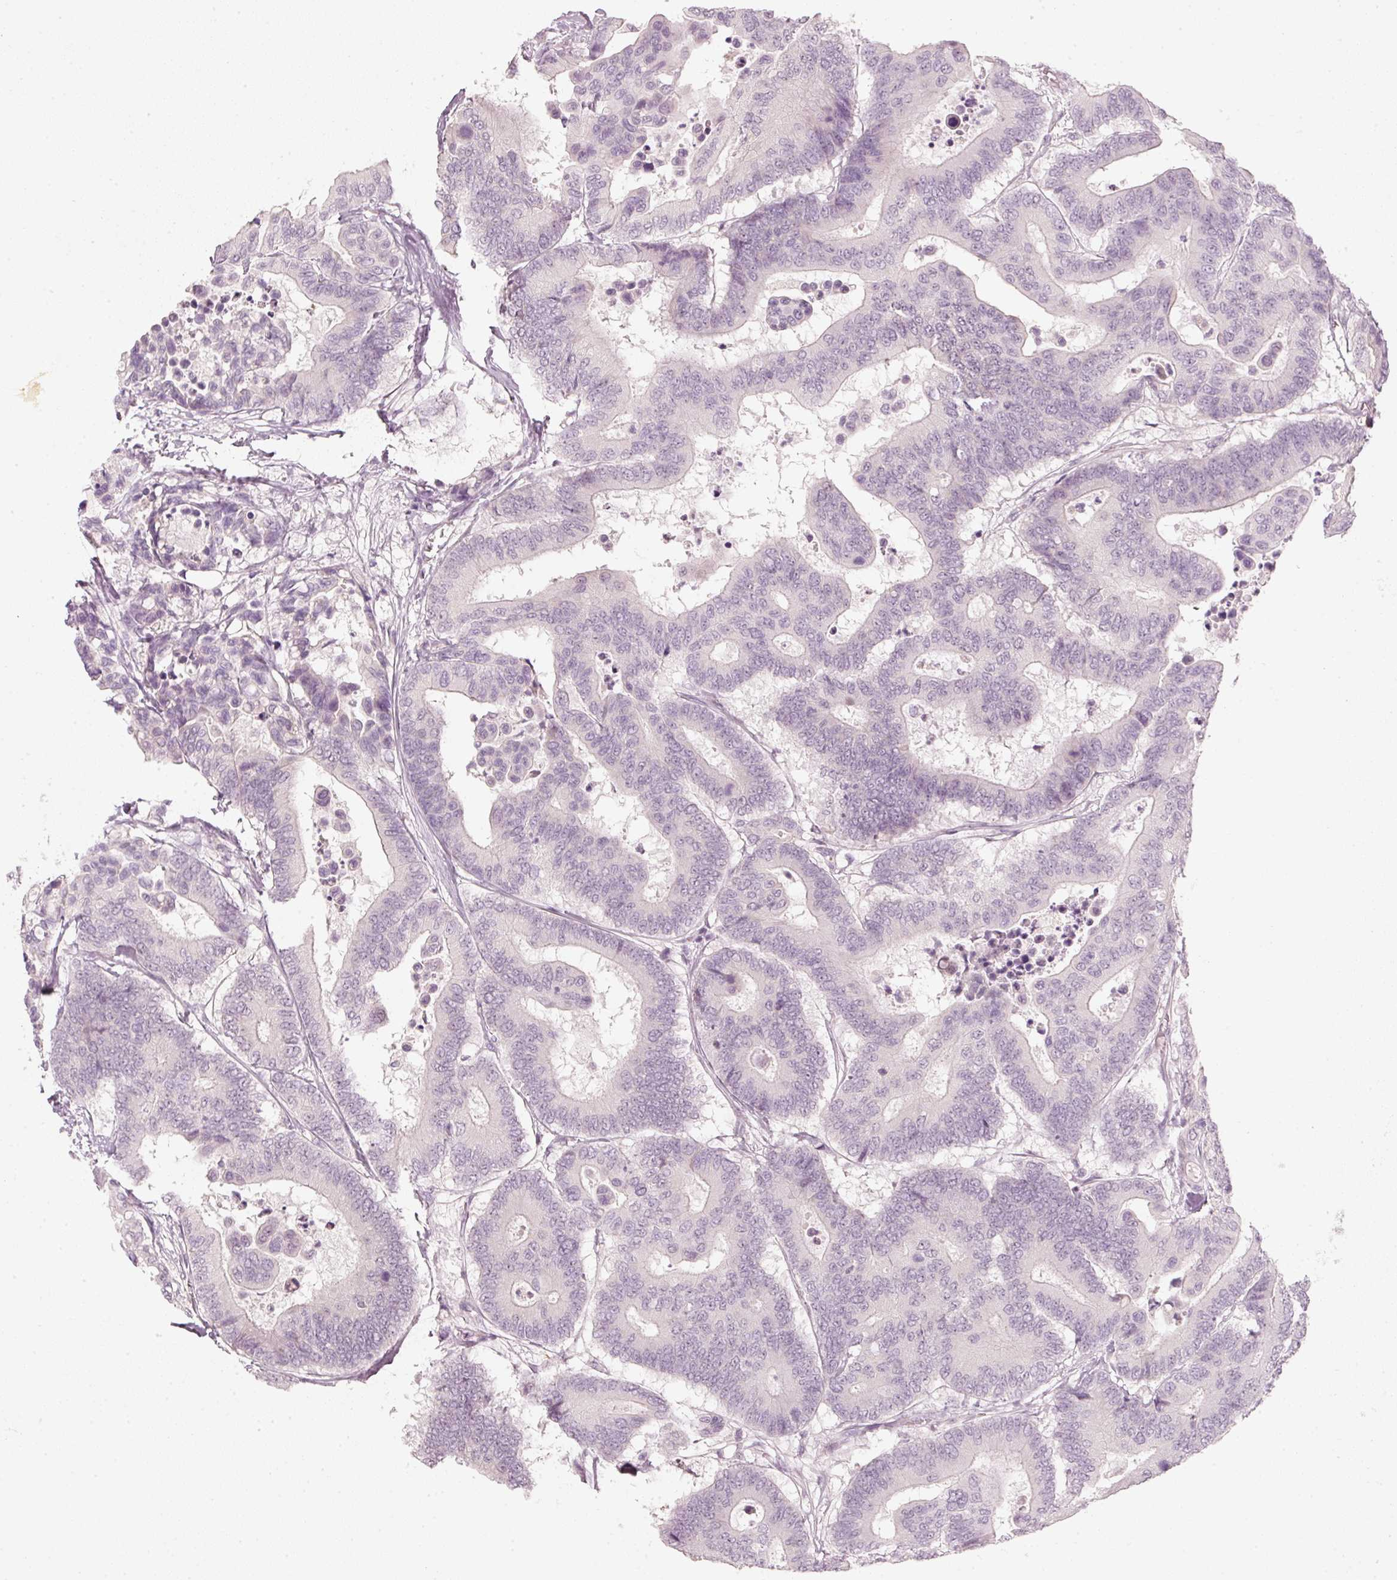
{"staining": {"intensity": "negative", "quantity": "none", "location": "none"}, "tissue": "colorectal cancer", "cell_type": "Tumor cells", "image_type": "cancer", "snomed": [{"axis": "morphology", "description": "Normal tissue, NOS"}, {"axis": "morphology", "description": "Adenocarcinoma, NOS"}, {"axis": "topography", "description": "Colon"}], "caption": "DAB immunohistochemical staining of human adenocarcinoma (colorectal) demonstrates no significant expression in tumor cells.", "gene": "STEAP1", "patient": {"sex": "male", "age": 82}}